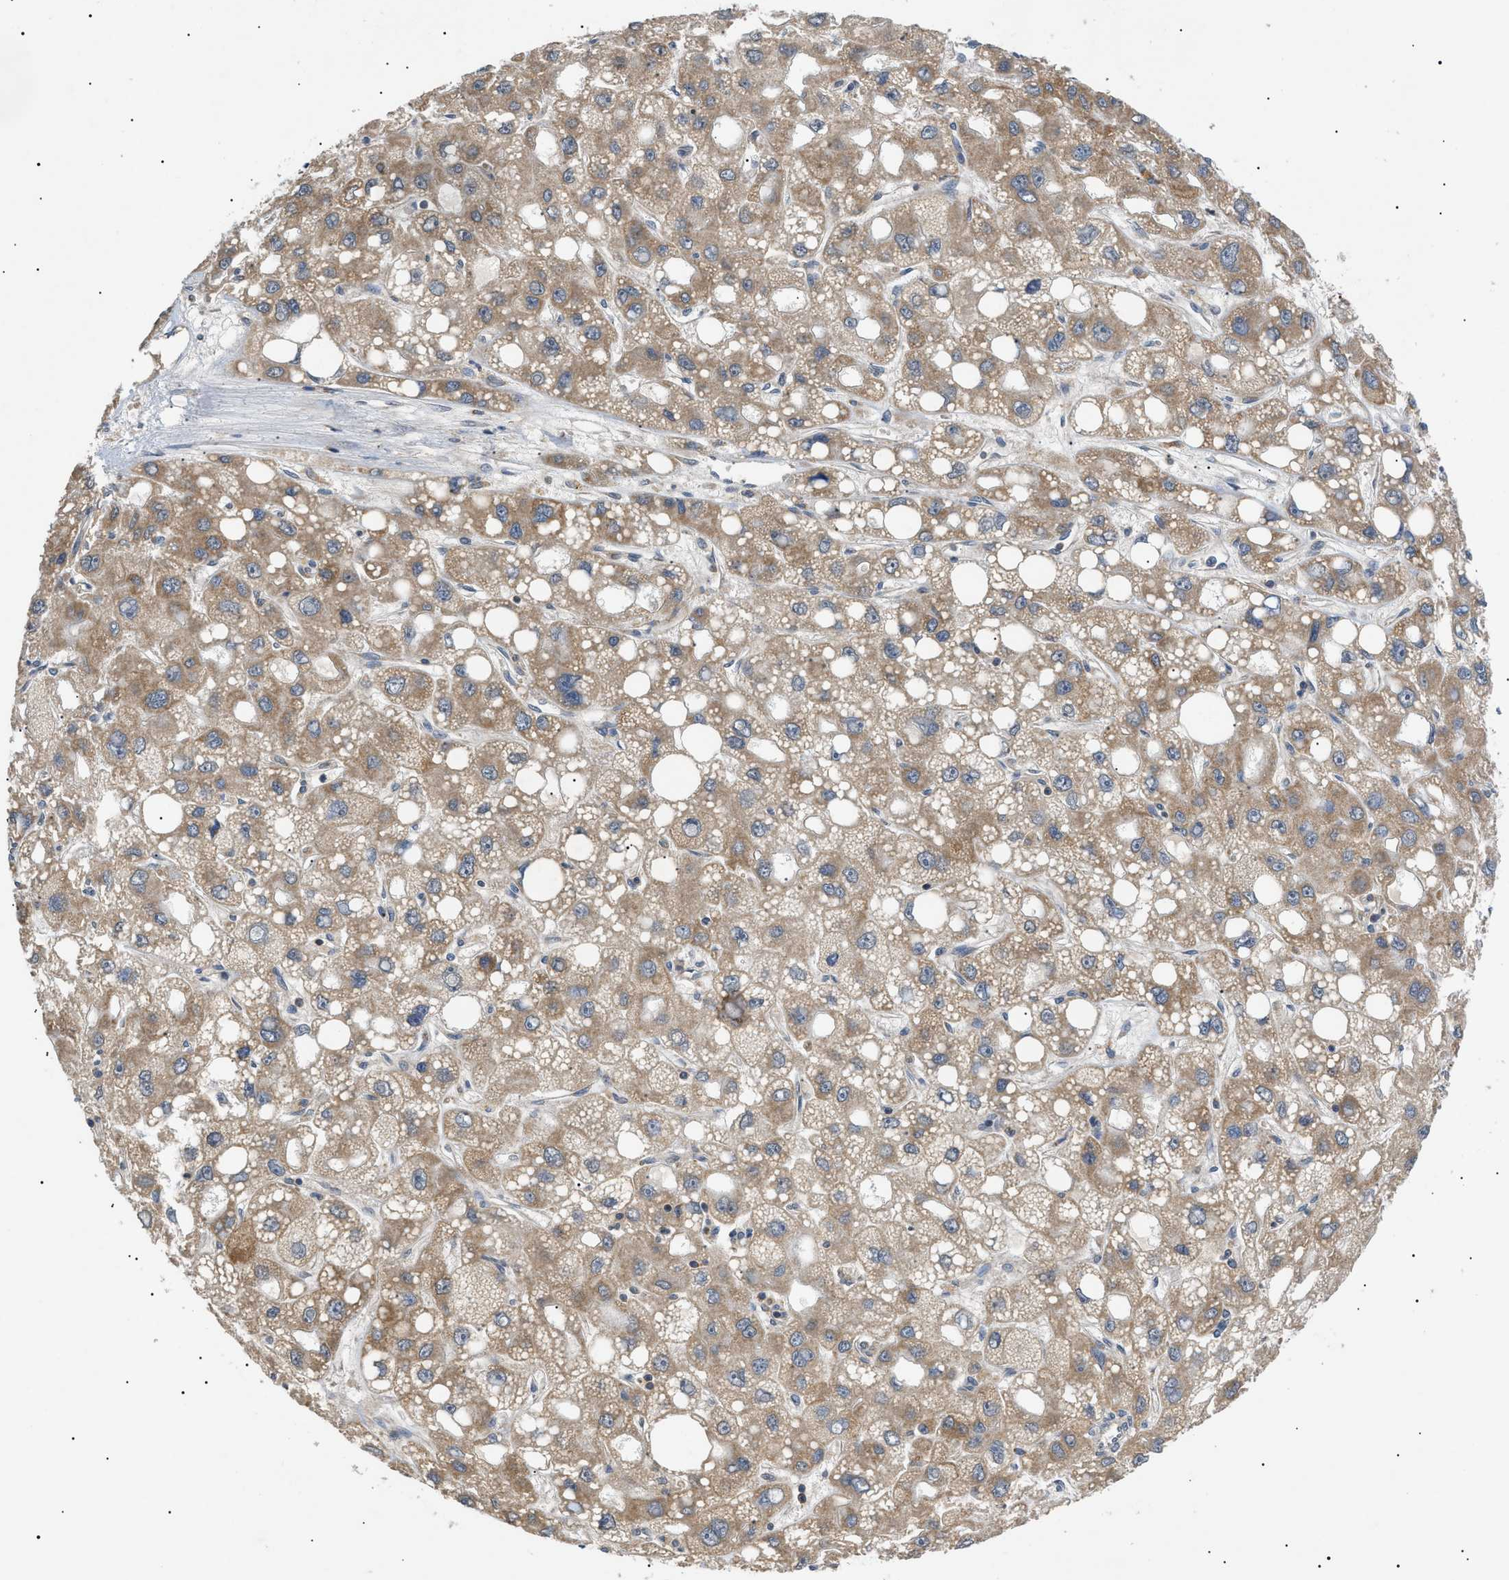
{"staining": {"intensity": "moderate", "quantity": ">75%", "location": "cytoplasmic/membranous"}, "tissue": "liver cancer", "cell_type": "Tumor cells", "image_type": "cancer", "snomed": [{"axis": "morphology", "description": "Carcinoma, Hepatocellular, NOS"}, {"axis": "topography", "description": "Liver"}], "caption": "This histopathology image reveals immunohistochemistry (IHC) staining of liver hepatocellular carcinoma, with medium moderate cytoplasmic/membranous expression in approximately >75% of tumor cells.", "gene": "TOMM6", "patient": {"sex": "male", "age": 55}}